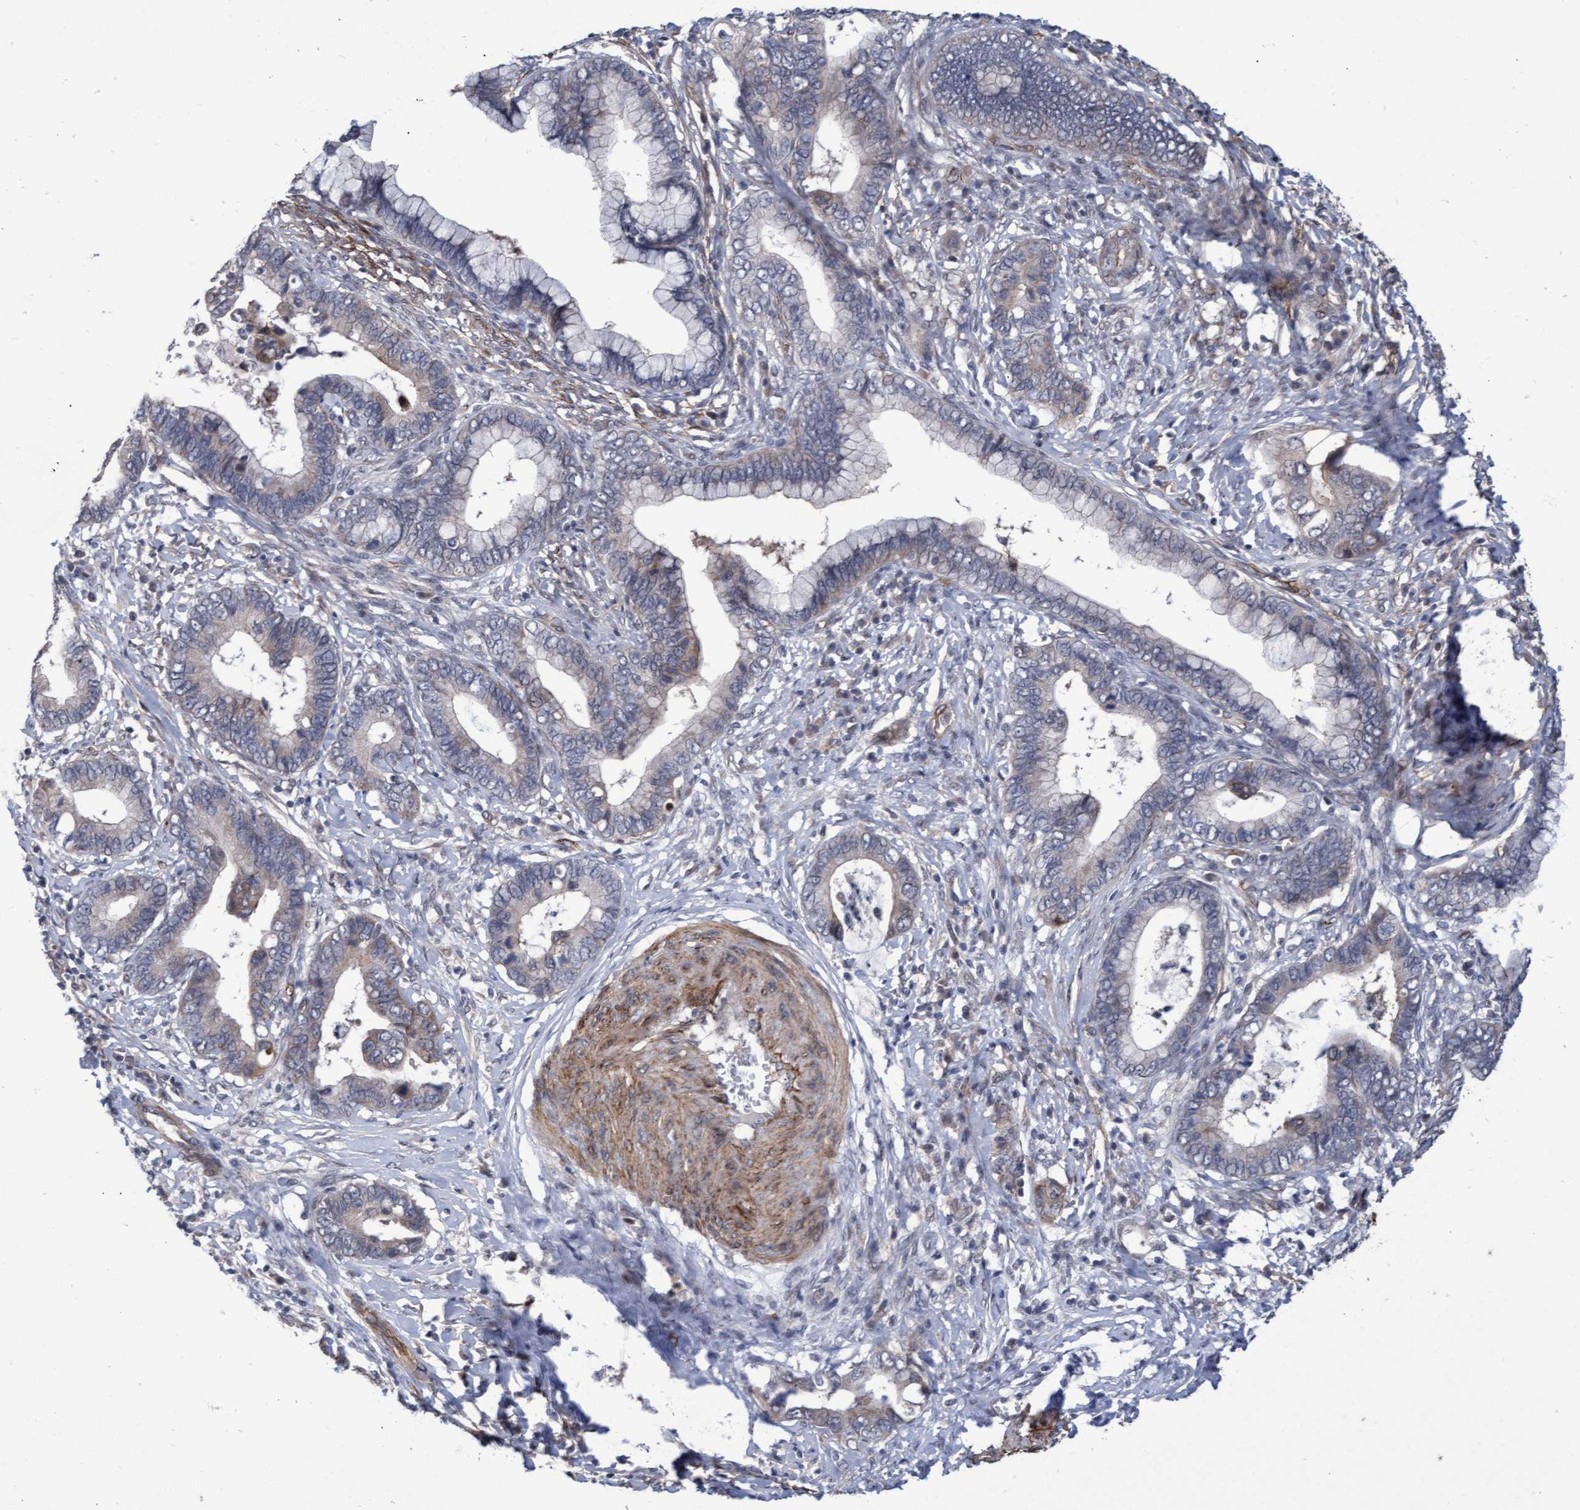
{"staining": {"intensity": "weak", "quantity": "<25%", "location": "cytoplasmic/membranous"}, "tissue": "cervical cancer", "cell_type": "Tumor cells", "image_type": "cancer", "snomed": [{"axis": "morphology", "description": "Adenocarcinoma, NOS"}, {"axis": "topography", "description": "Cervix"}], "caption": "The histopathology image demonstrates no staining of tumor cells in cervical cancer. Brightfield microscopy of immunohistochemistry (IHC) stained with DAB (3,3'-diaminobenzidine) (brown) and hematoxylin (blue), captured at high magnification.", "gene": "ZNF750", "patient": {"sex": "female", "age": 44}}